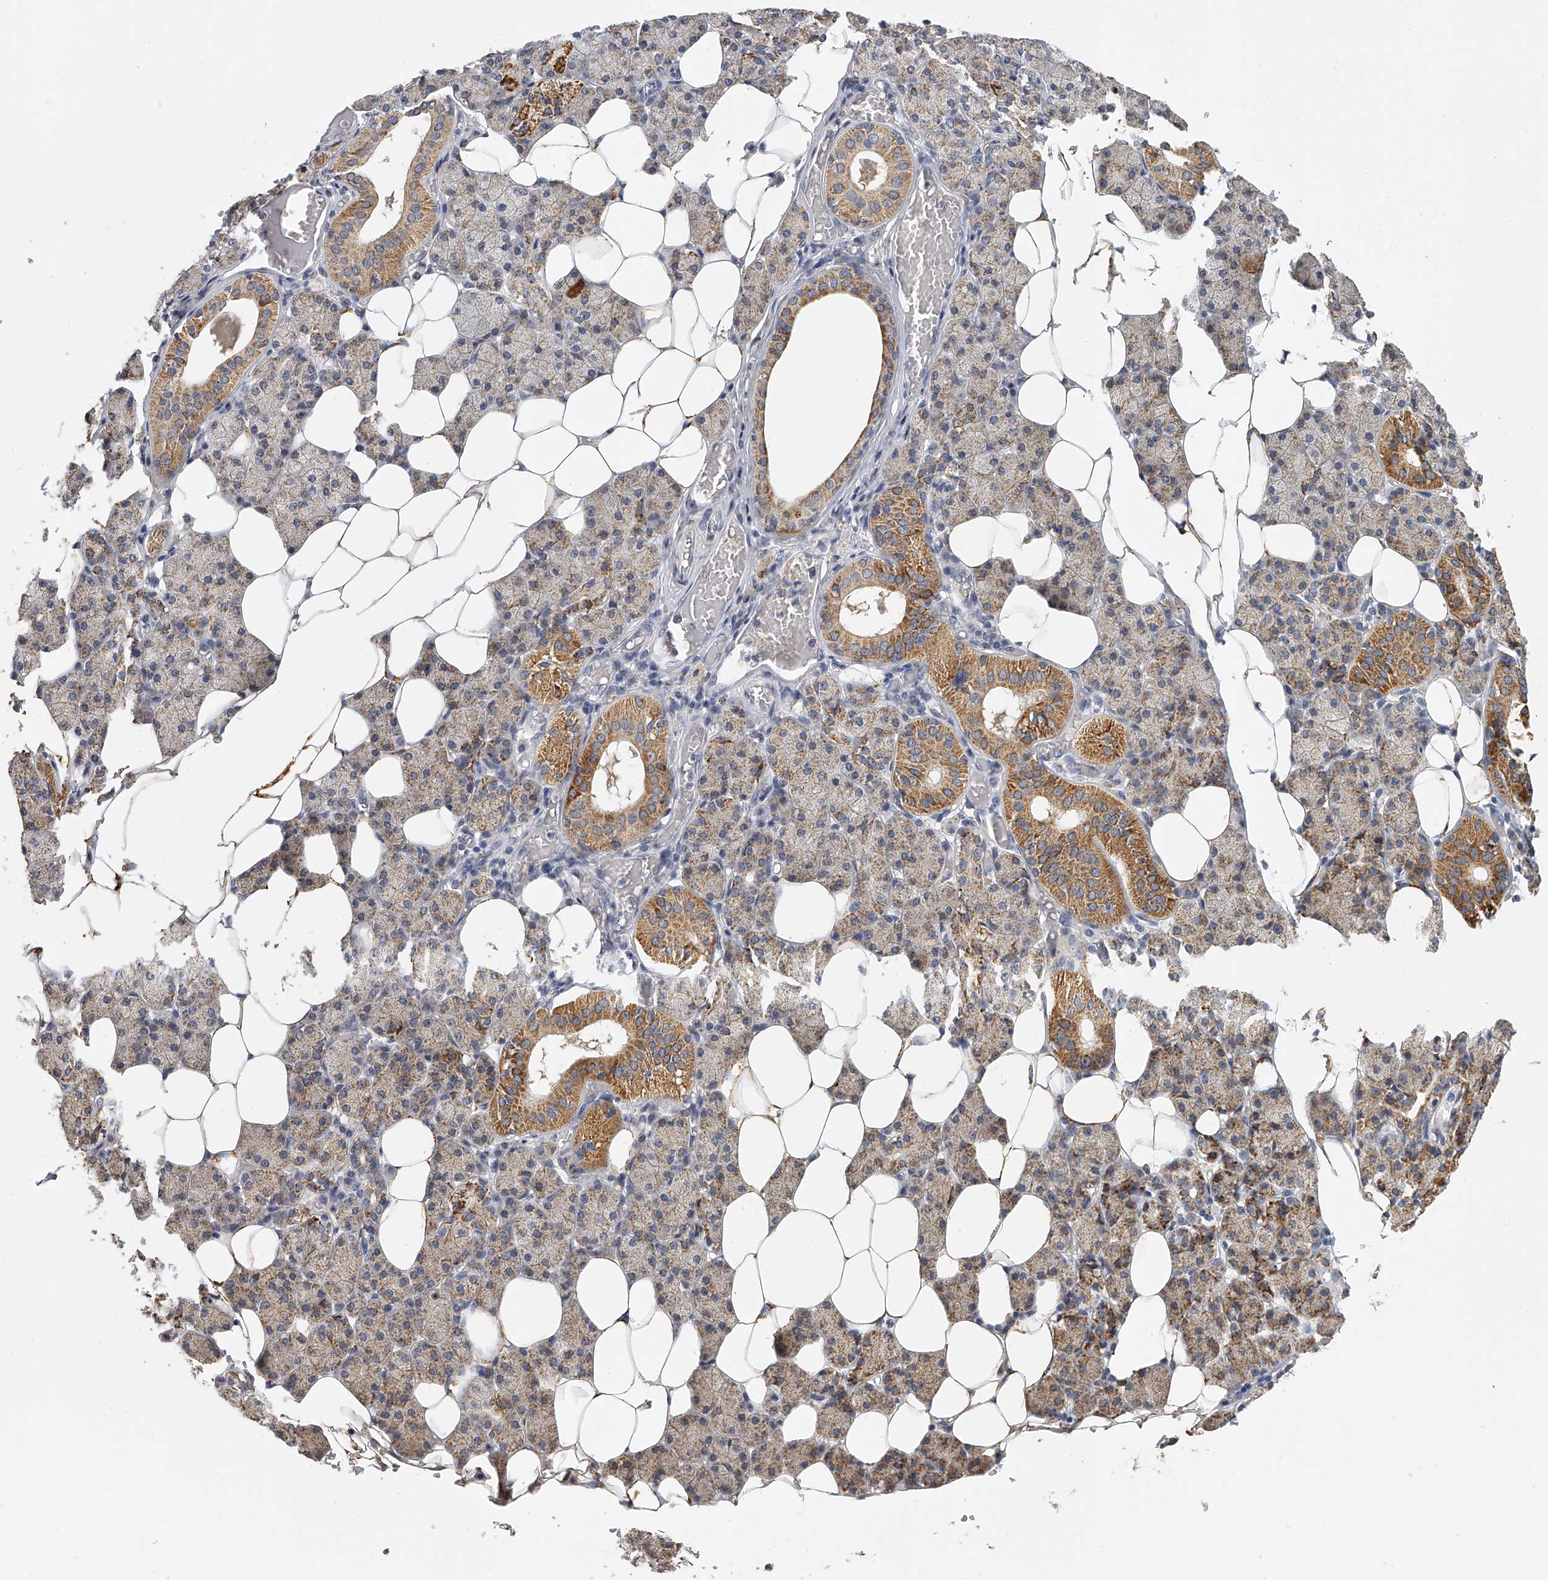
{"staining": {"intensity": "moderate", "quantity": "25%-75%", "location": "cytoplasmic/membranous"}, "tissue": "salivary gland", "cell_type": "Glandular cells", "image_type": "normal", "snomed": [{"axis": "morphology", "description": "Normal tissue, NOS"}, {"axis": "topography", "description": "Salivary gland"}], "caption": "Immunohistochemistry micrograph of benign human salivary gland stained for a protein (brown), which displays medium levels of moderate cytoplasmic/membranous positivity in approximately 25%-75% of glandular cells.", "gene": "KLHL7", "patient": {"sex": "female", "age": 33}}